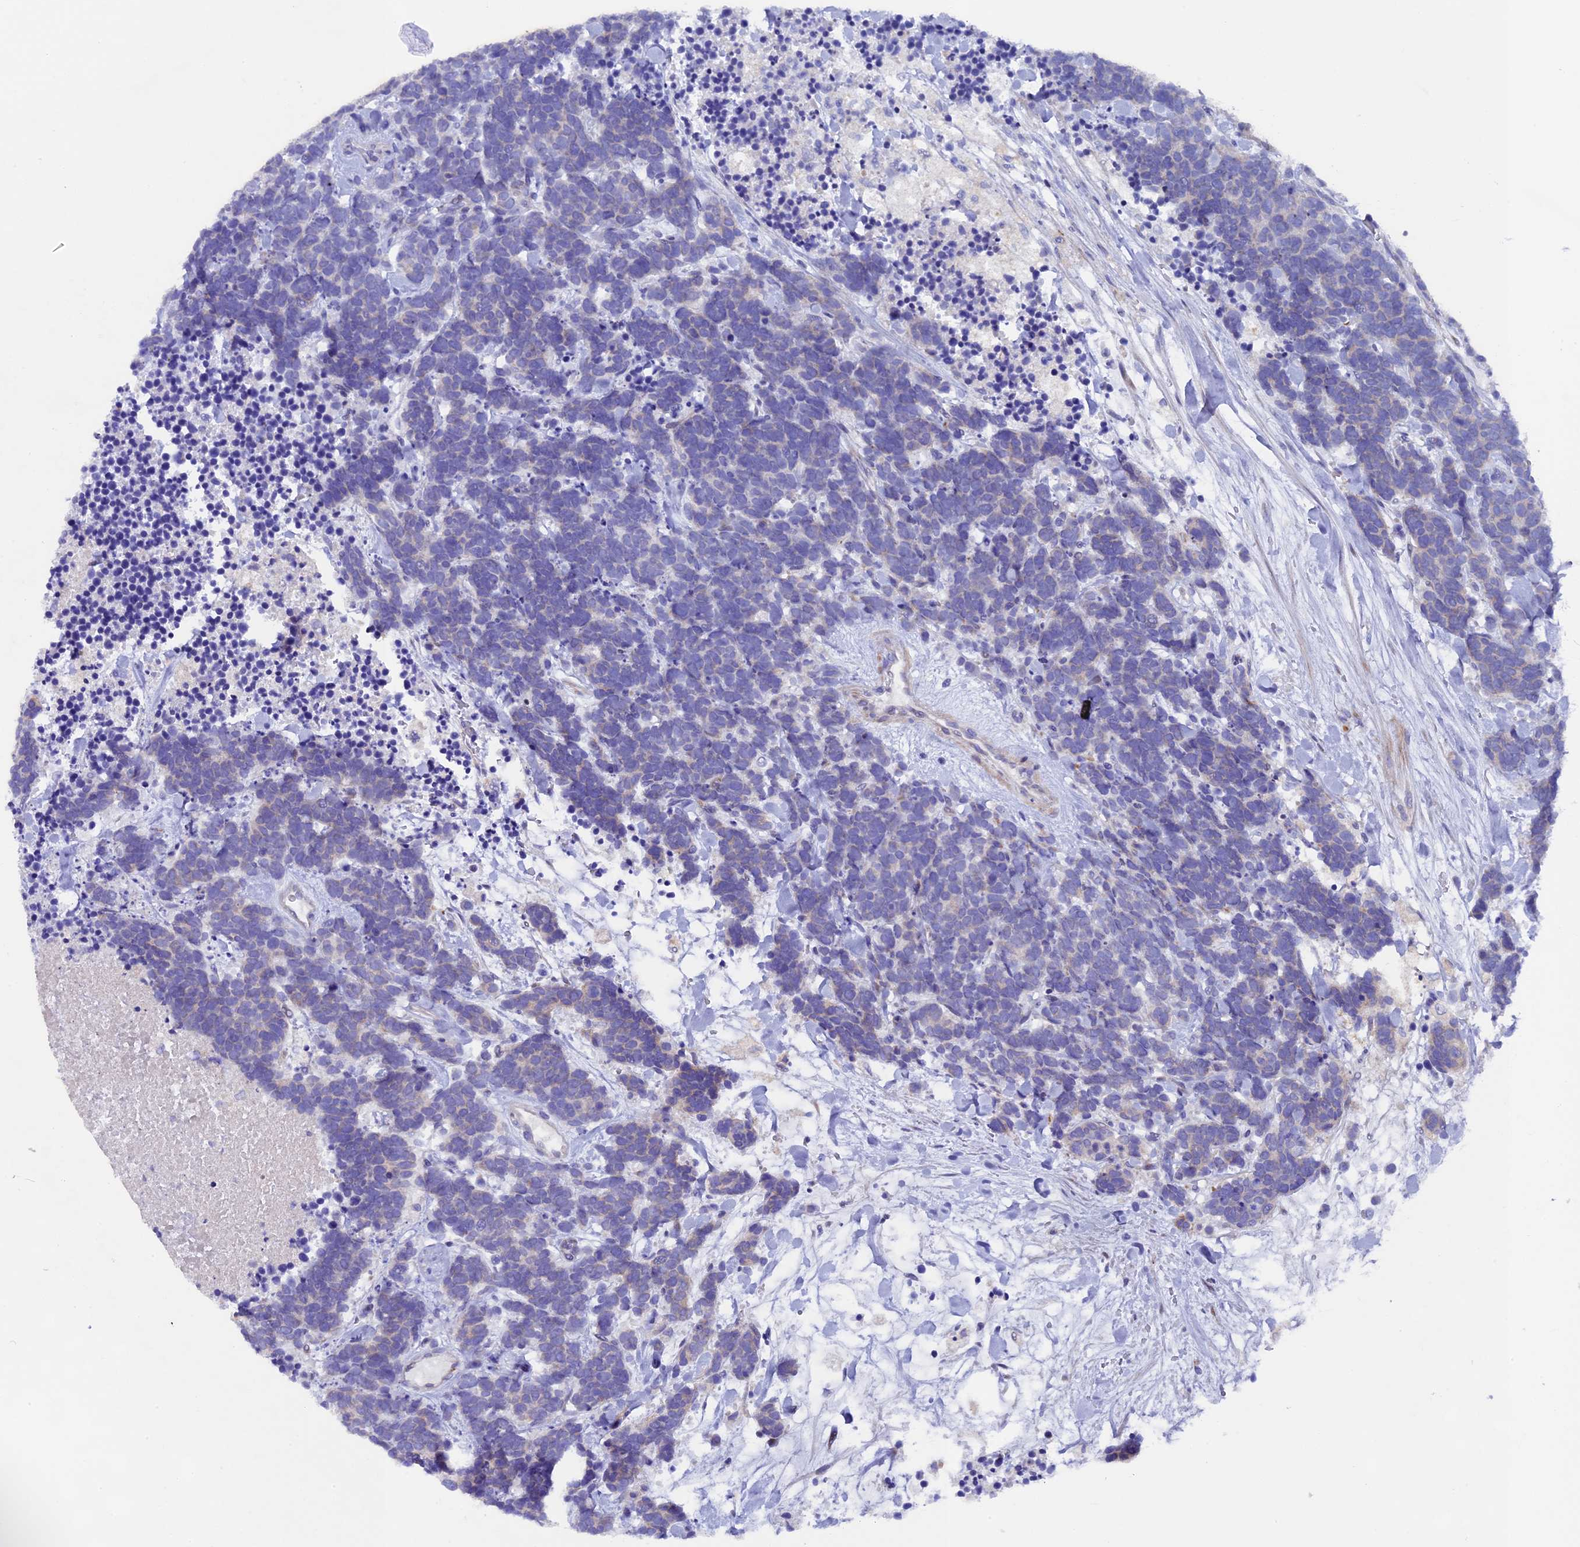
{"staining": {"intensity": "negative", "quantity": "none", "location": "none"}, "tissue": "carcinoid", "cell_type": "Tumor cells", "image_type": "cancer", "snomed": [{"axis": "morphology", "description": "Carcinoma, NOS"}, {"axis": "morphology", "description": "Carcinoid, malignant, NOS"}, {"axis": "topography", "description": "Prostate"}], "caption": "This photomicrograph is of carcinoid stained with IHC to label a protein in brown with the nuclei are counter-stained blue. There is no expression in tumor cells.", "gene": "PIGU", "patient": {"sex": "male", "age": 57}}